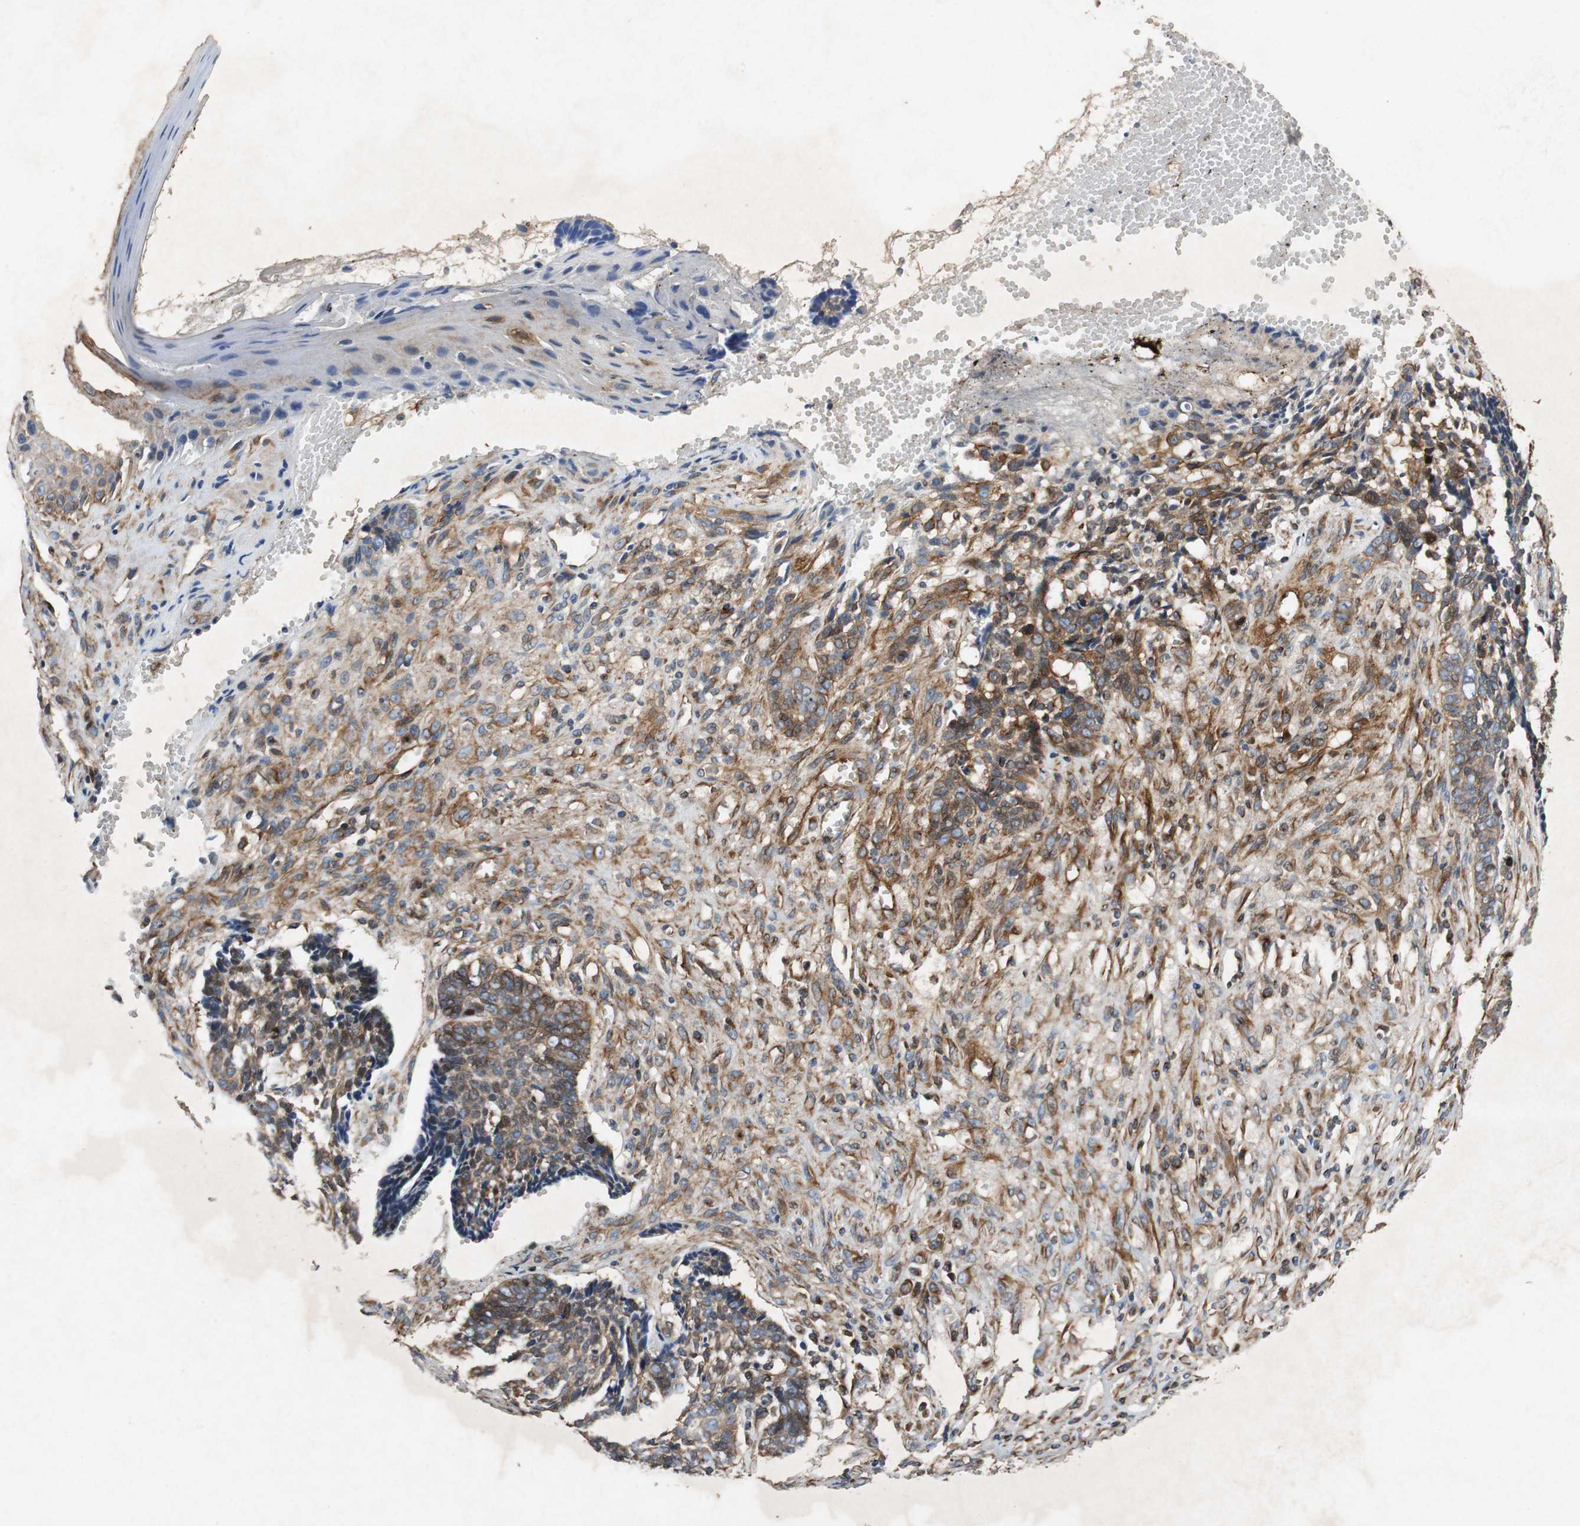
{"staining": {"intensity": "weak", "quantity": "25%-75%", "location": "cytoplasmic/membranous,nuclear"}, "tissue": "skin cancer", "cell_type": "Tumor cells", "image_type": "cancer", "snomed": [{"axis": "morphology", "description": "Basal cell carcinoma"}, {"axis": "topography", "description": "Skin"}], "caption": "Tumor cells show low levels of weak cytoplasmic/membranous and nuclear expression in approximately 25%-75% of cells in skin cancer (basal cell carcinoma).", "gene": "TUBA4A", "patient": {"sex": "male", "age": 84}}